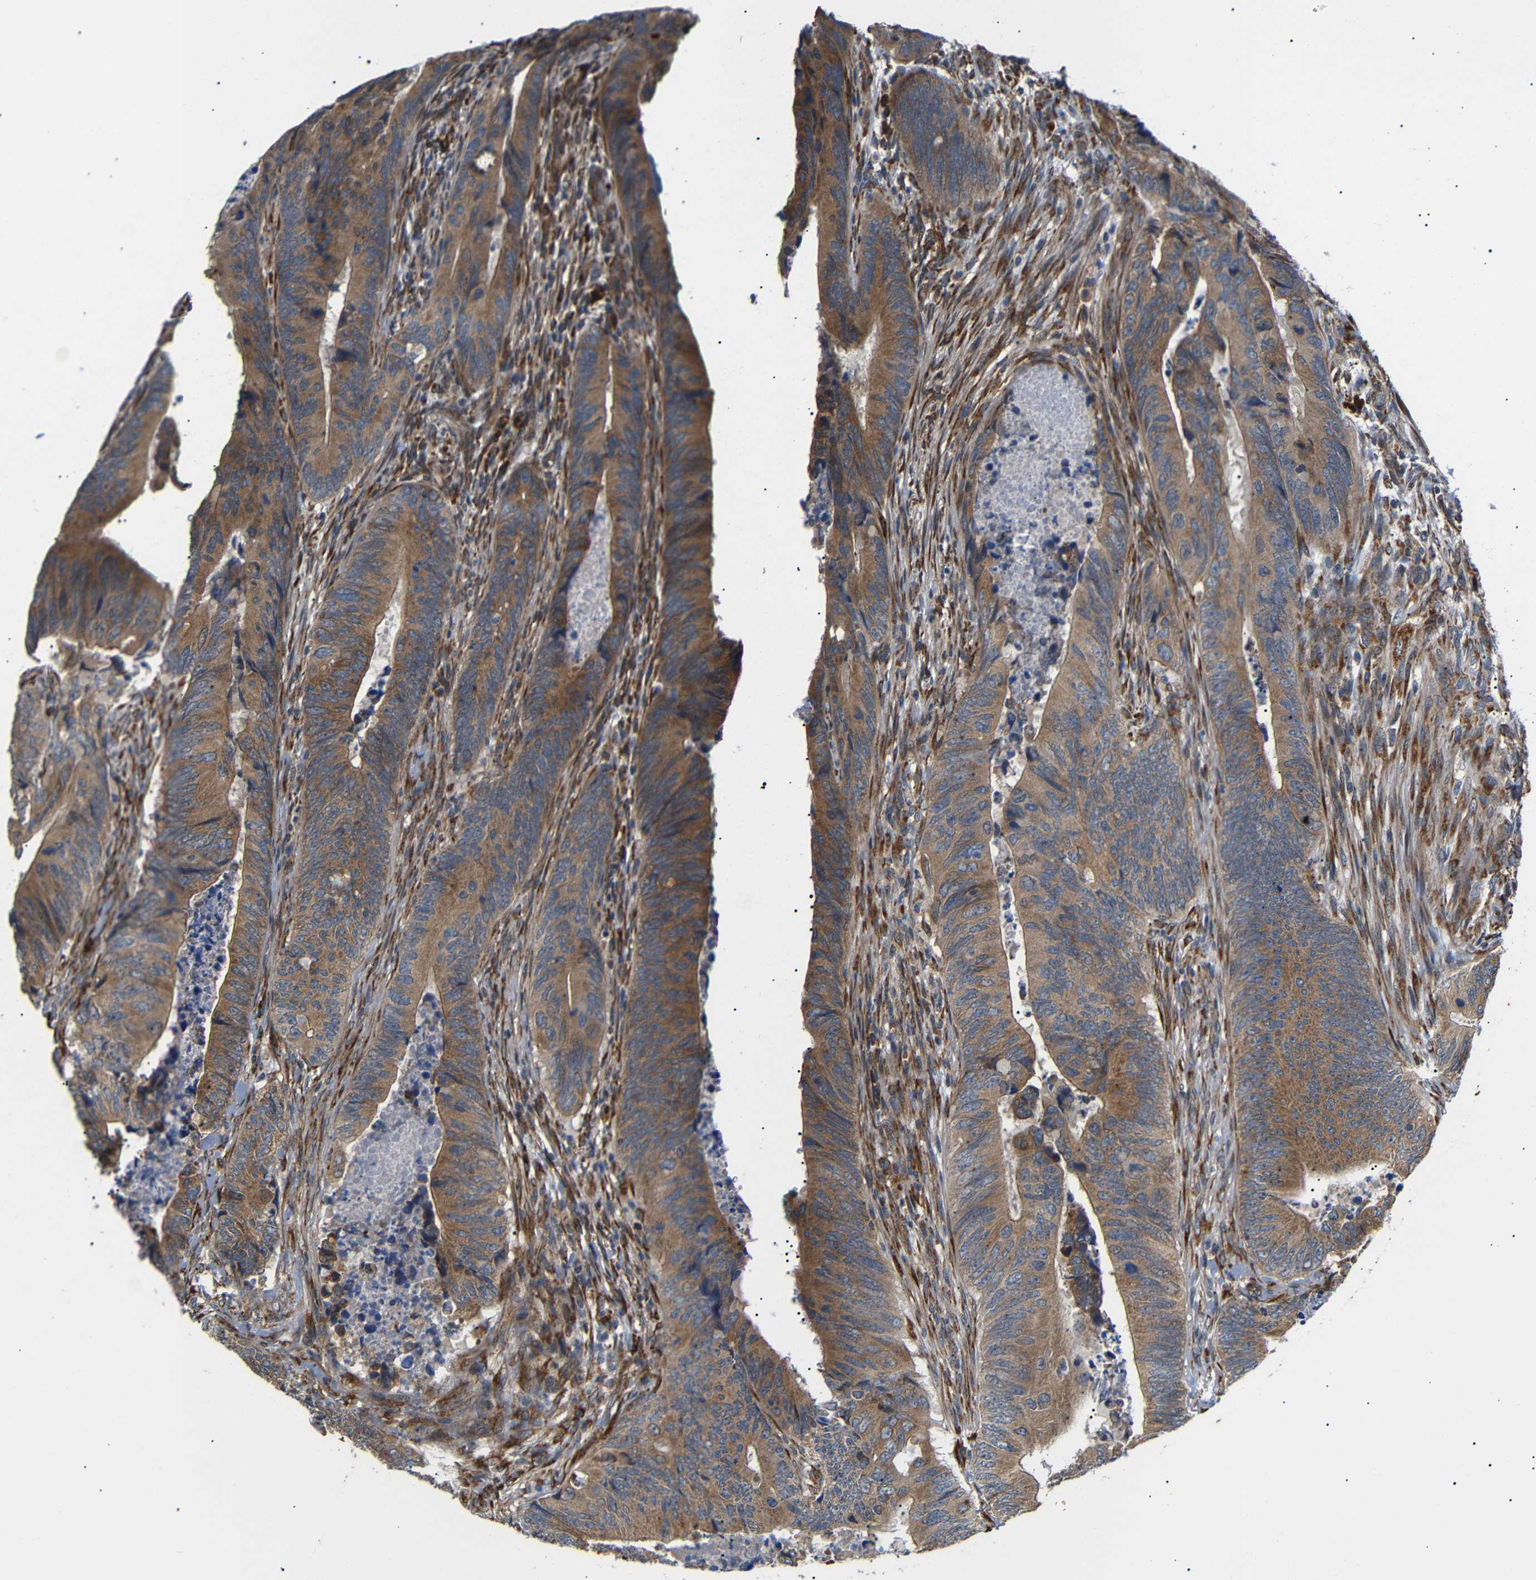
{"staining": {"intensity": "strong", "quantity": ">75%", "location": "cytoplasmic/membranous"}, "tissue": "colorectal cancer", "cell_type": "Tumor cells", "image_type": "cancer", "snomed": [{"axis": "morphology", "description": "Normal tissue, NOS"}, {"axis": "morphology", "description": "Adenocarcinoma, NOS"}, {"axis": "topography", "description": "Colon"}], "caption": "Tumor cells display high levels of strong cytoplasmic/membranous staining in approximately >75% of cells in human adenocarcinoma (colorectal).", "gene": "KANK4", "patient": {"sex": "male", "age": 56}}